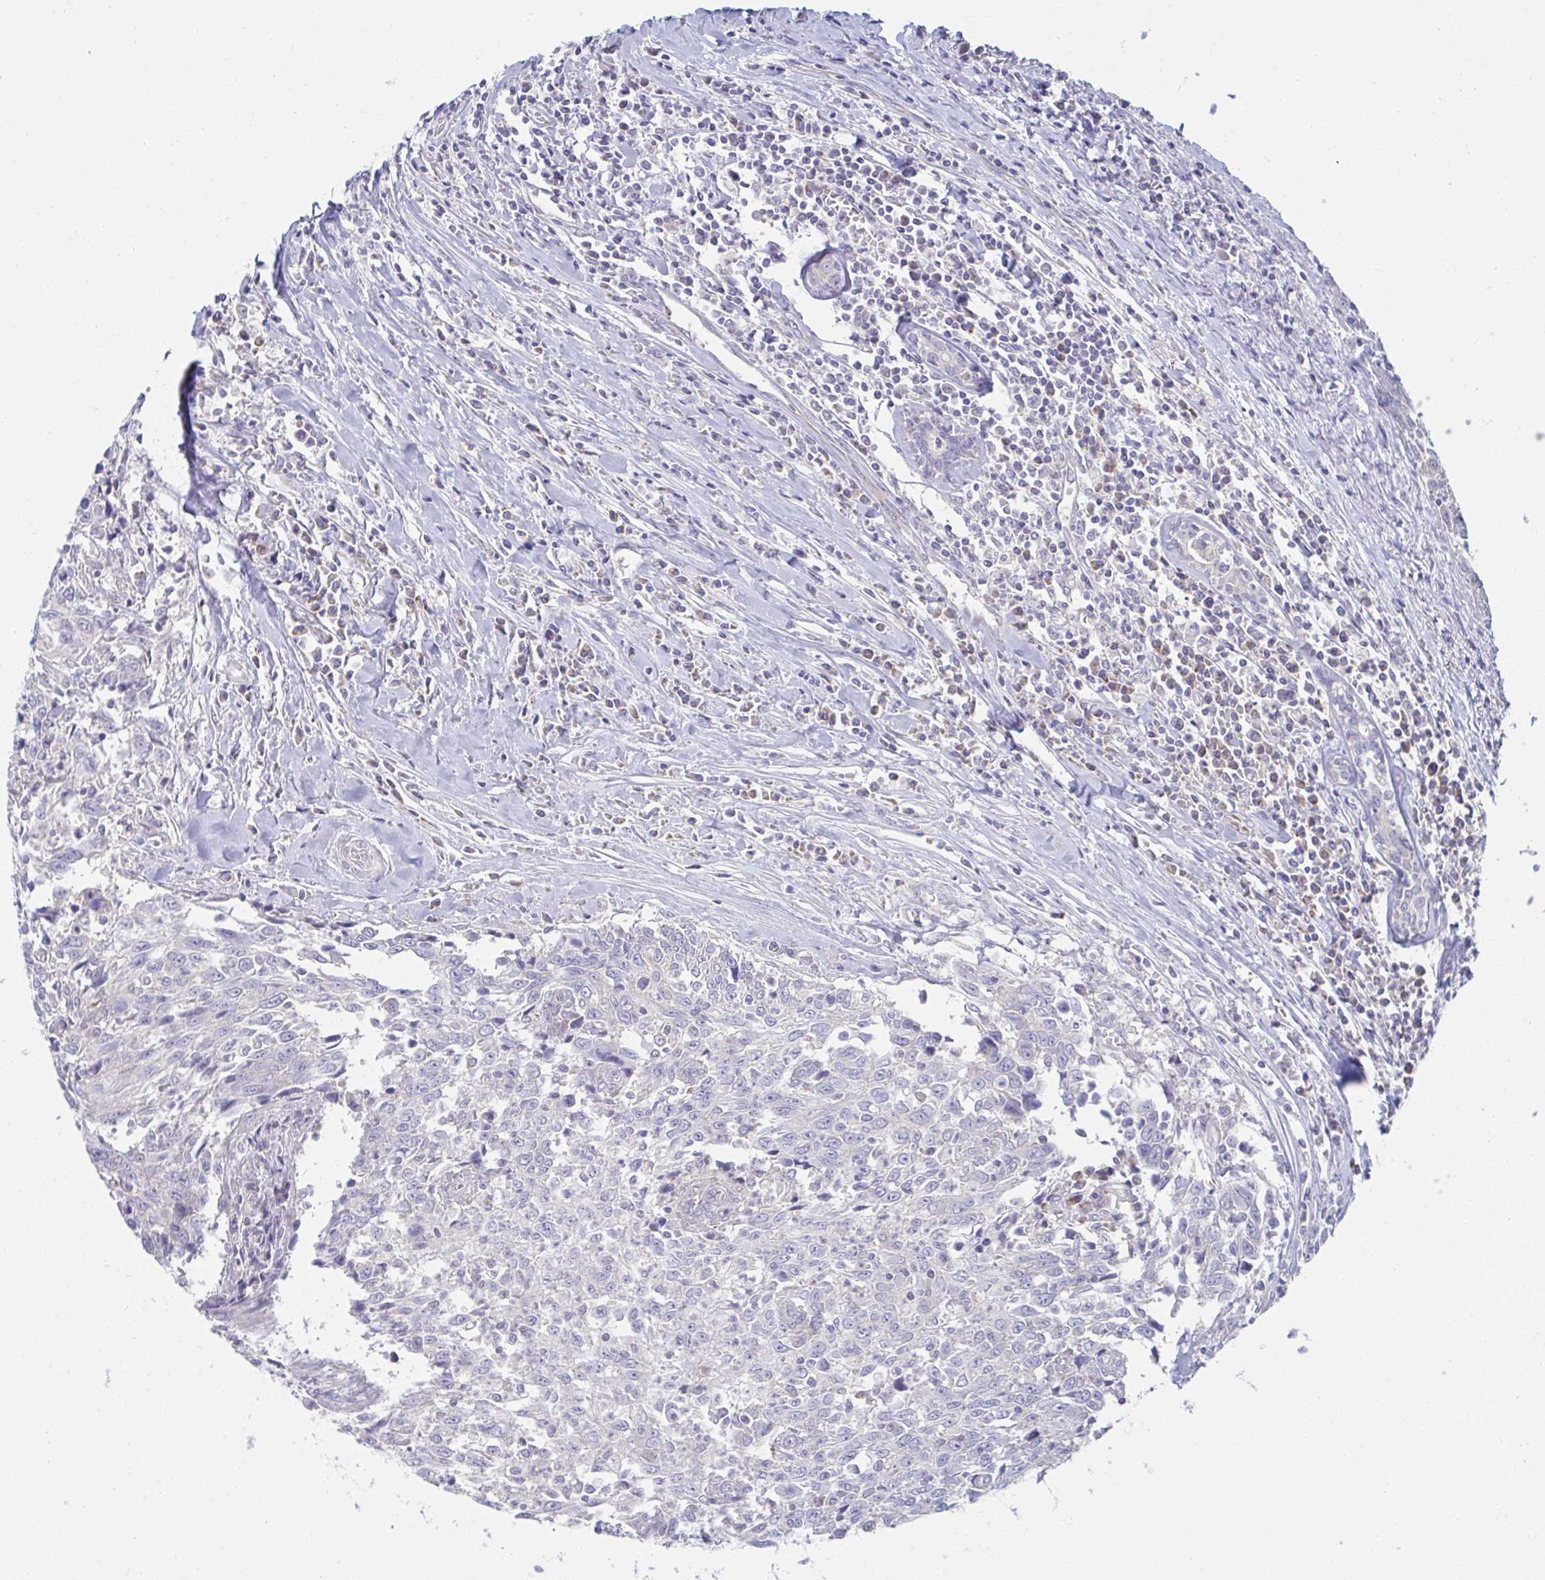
{"staining": {"intensity": "negative", "quantity": "none", "location": "none"}, "tissue": "breast cancer", "cell_type": "Tumor cells", "image_type": "cancer", "snomed": [{"axis": "morphology", "description": "Duct carcinoma"}, {"axis": "topography", "description": "Breast"}], "caption": "The micrograph displays no staining of tumor cells in breast infiltrating ductal carcinoma. (Immunohistochemistry (ihc), brightfield microscopy, high magnification).", "gene": "NDUFA7", "patient": {"sex": "female", "age": 50}}